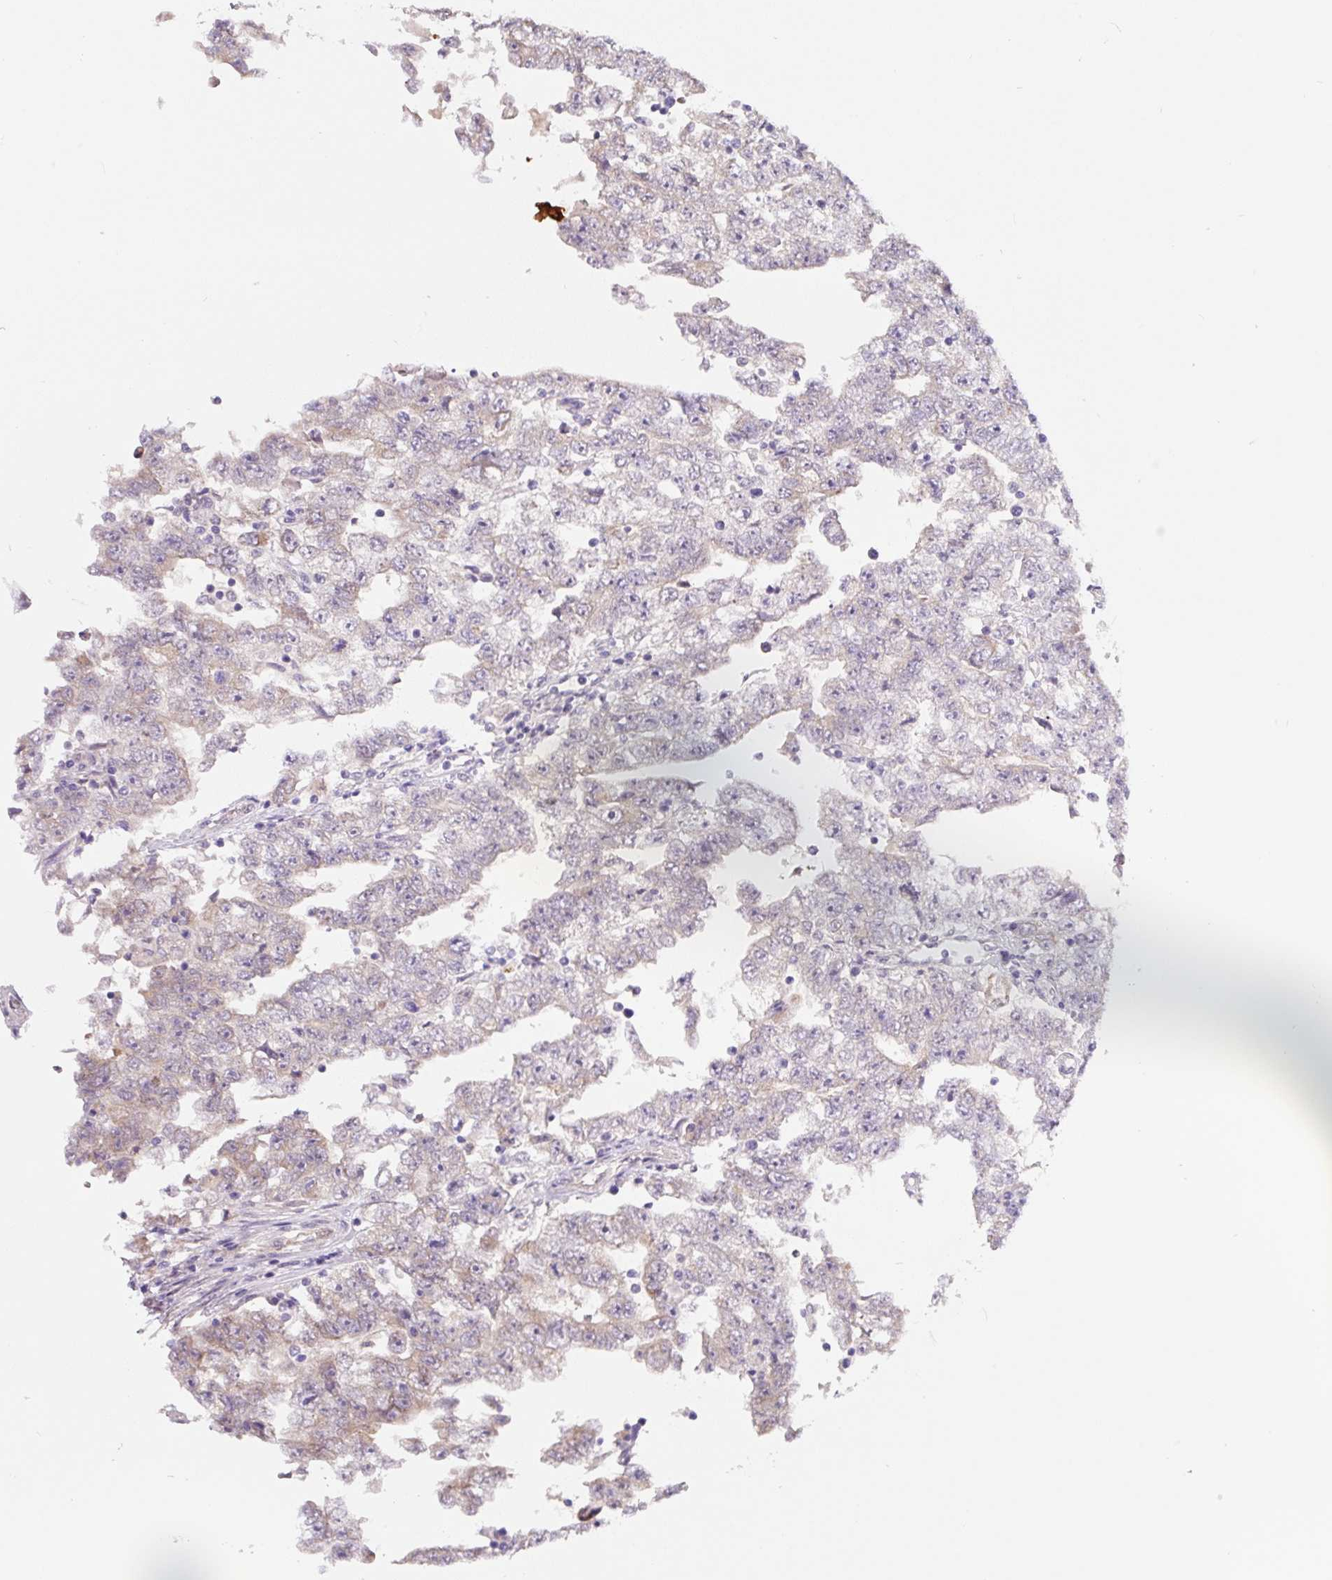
{"staining": {"intensity": "weak", "quantity": "<25%", "location": "cytoplasmic/membranous"}, "tissue": "testis cancer", "cell_type": "Tumor cells", "image_type": "cancer", "snomed": [{"axis": "morphology", "description": "Carcinoma, Embryonal, NOS"}, {"axis": "topography", "description": "Testis"}], "caption": "DAB (3,3'-diaminobenzidine) immunohistochemical staining of human testis embryonal carcinoma demonstrates no significant staining in tumor cells.", "gene": "ASRGL1", "patient": {"sex": "male", "age": 25}}